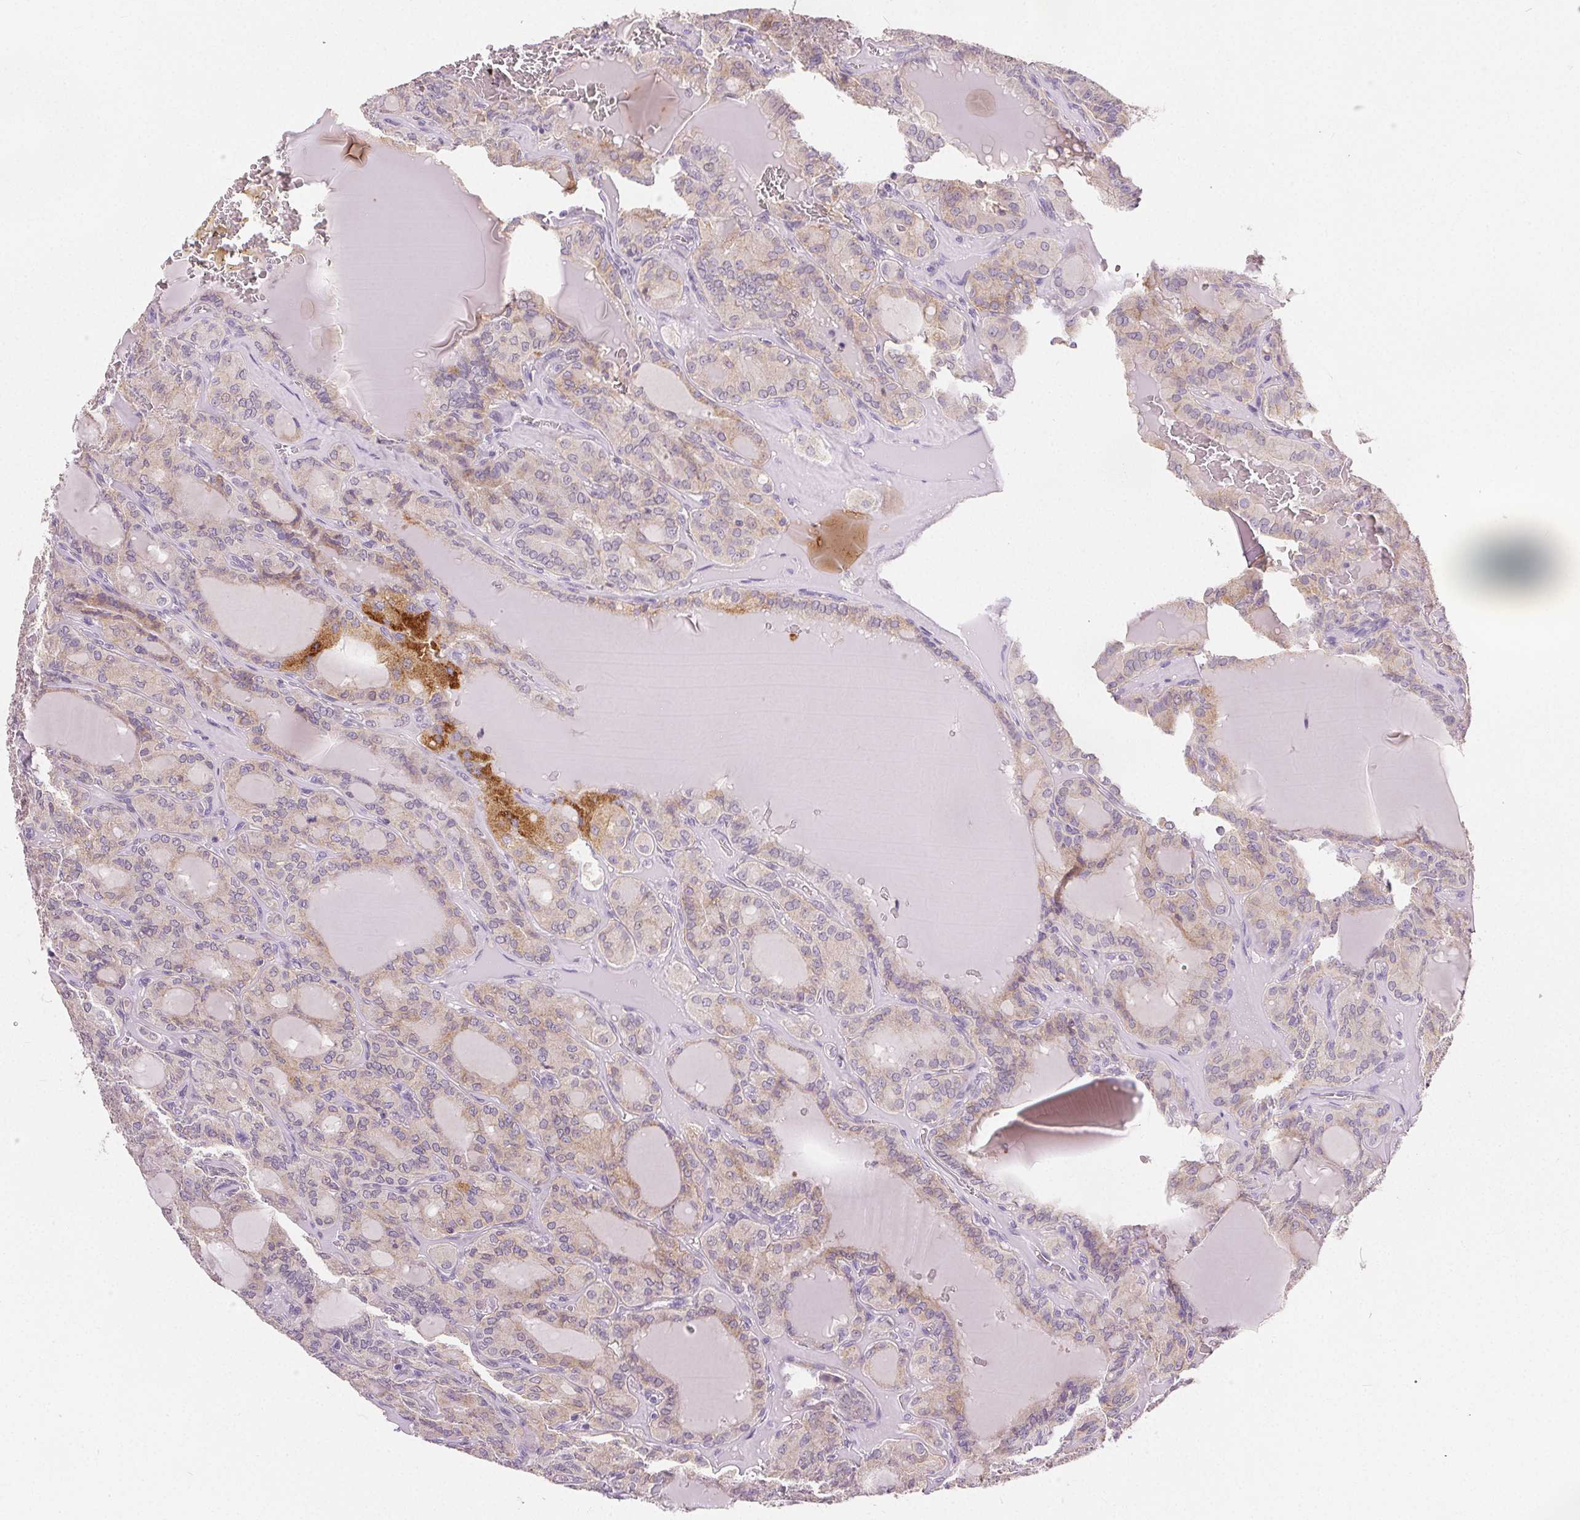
{"staining": {"intensity": "moderate", "quantity": "<25%", "location": "cytoplasmic/membranous"}, "tissue": "thyroid cancer", "cell_type": "Tumor cells", "image_type": "cancer", "snomed": [{"axis": "morphology", "description": "Papillary adenocarcinoma, NOS"}, {"axis": "topography", "description": "Thyroid gland"}], "caption": "Thyroid cancer (papillary adenocarcinoma) was stained to show a protein in brown. There is low levels of moderate cytoplasmic/membranous expression in about <25% of tumor cells. The staining was performed using DAB (3,3'-diaminobenzidine), with brown indicating positive protein expression. Nuclei are stained blue with hematoxylin.", "gene": "CA12", "patient": {"sex": "male", "age": 87}}